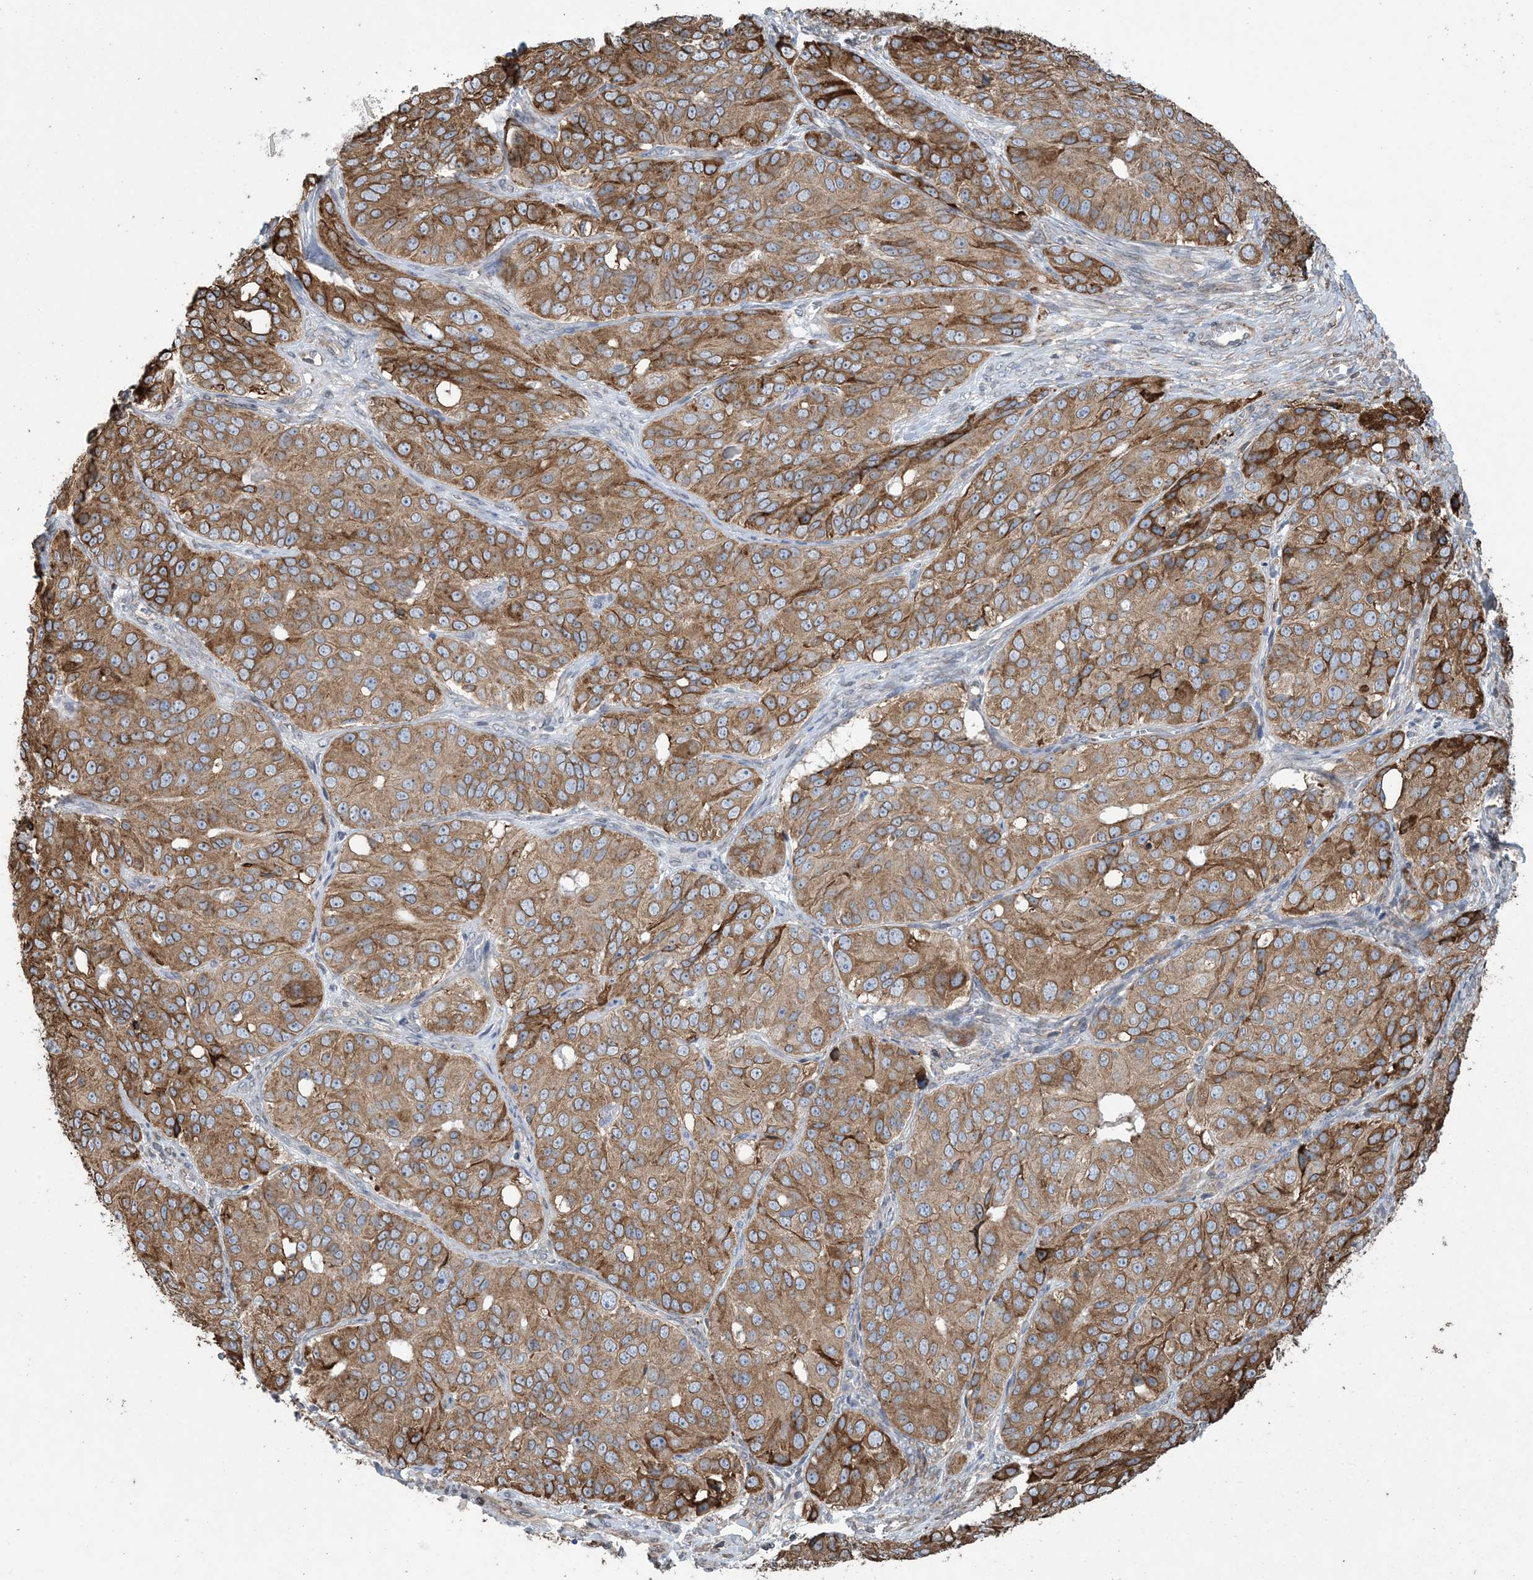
{"staining": {"intensity": "moderate", "quantity": ">75%", "location": "cytoplasmic/membranous"}, "tissue": "ovarian cancer", "cell_type": "Tumor cells", "image_type": "cancer", "snomed": [{"axis": "morphology", "description": "Carcinoma, endometroid"}, {"axis": "topography", "description": "Ovary"}], "caption": "IHC of human endometroid carcinoma (ovarian) displays medium levels of moderate cytoplasmic/membranous staining in approximately >75% of tumor cells.", "gene": "SHANK1", "patient": {"sex": "female", "age": 51}}